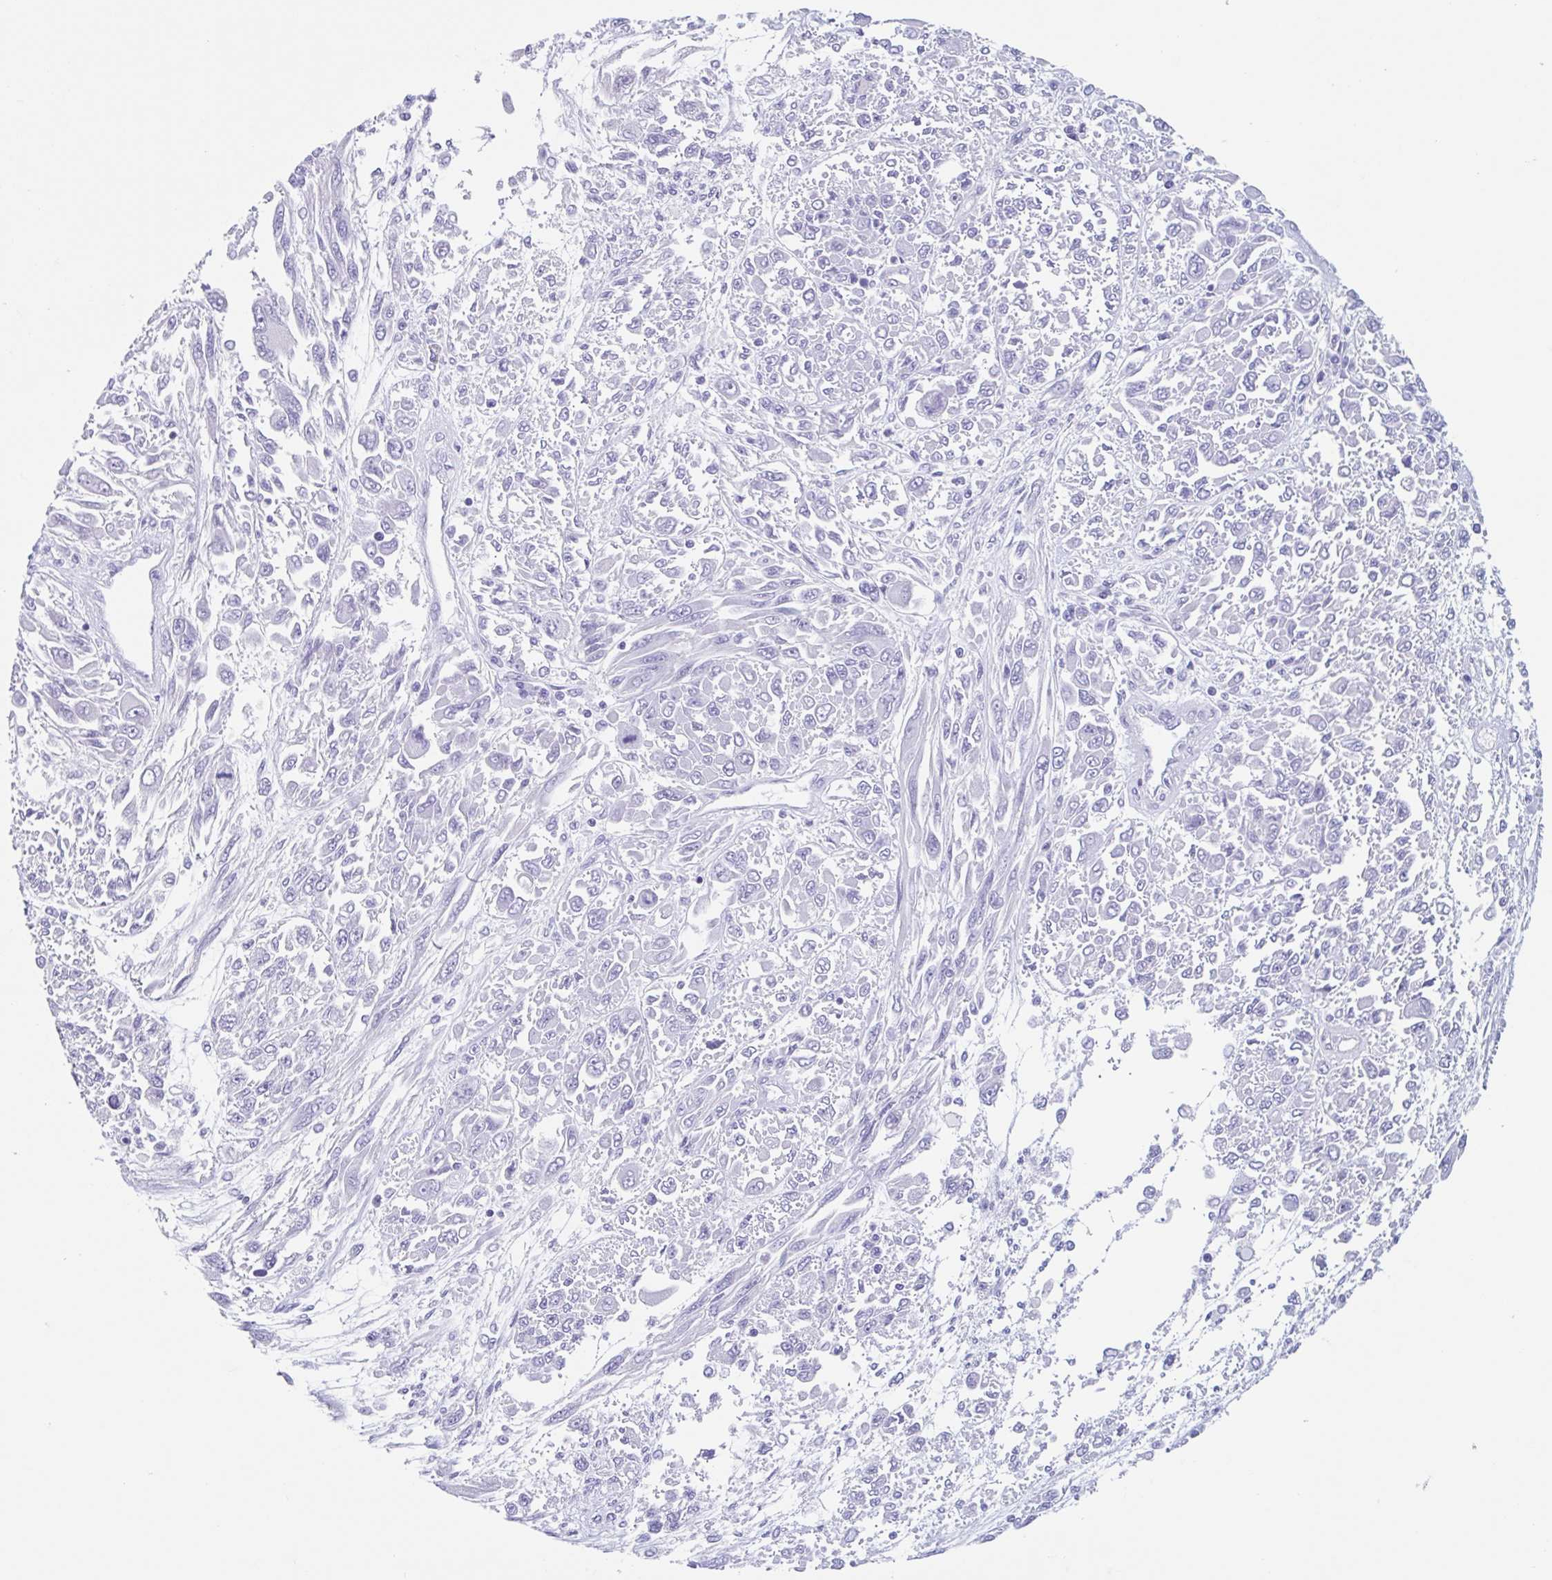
{"staining": {"intensity": "negative", "quantity": "none", "location": "none"}, "tissue": "melanoma", "cell_type": "Tumor cells", "image_type": "cancer", "snomed": [{"axis": "morphology", "description": "Malignant melanoma, NOS"}, {"axis": "topography", "description": "Skin"}], "caption": "An IHC photomicrograph of melanoma is shown. There is no staining in tumor cells of melanoma.", "gene": "CPTP", "patient": {"sex": "female", "age": 91}}